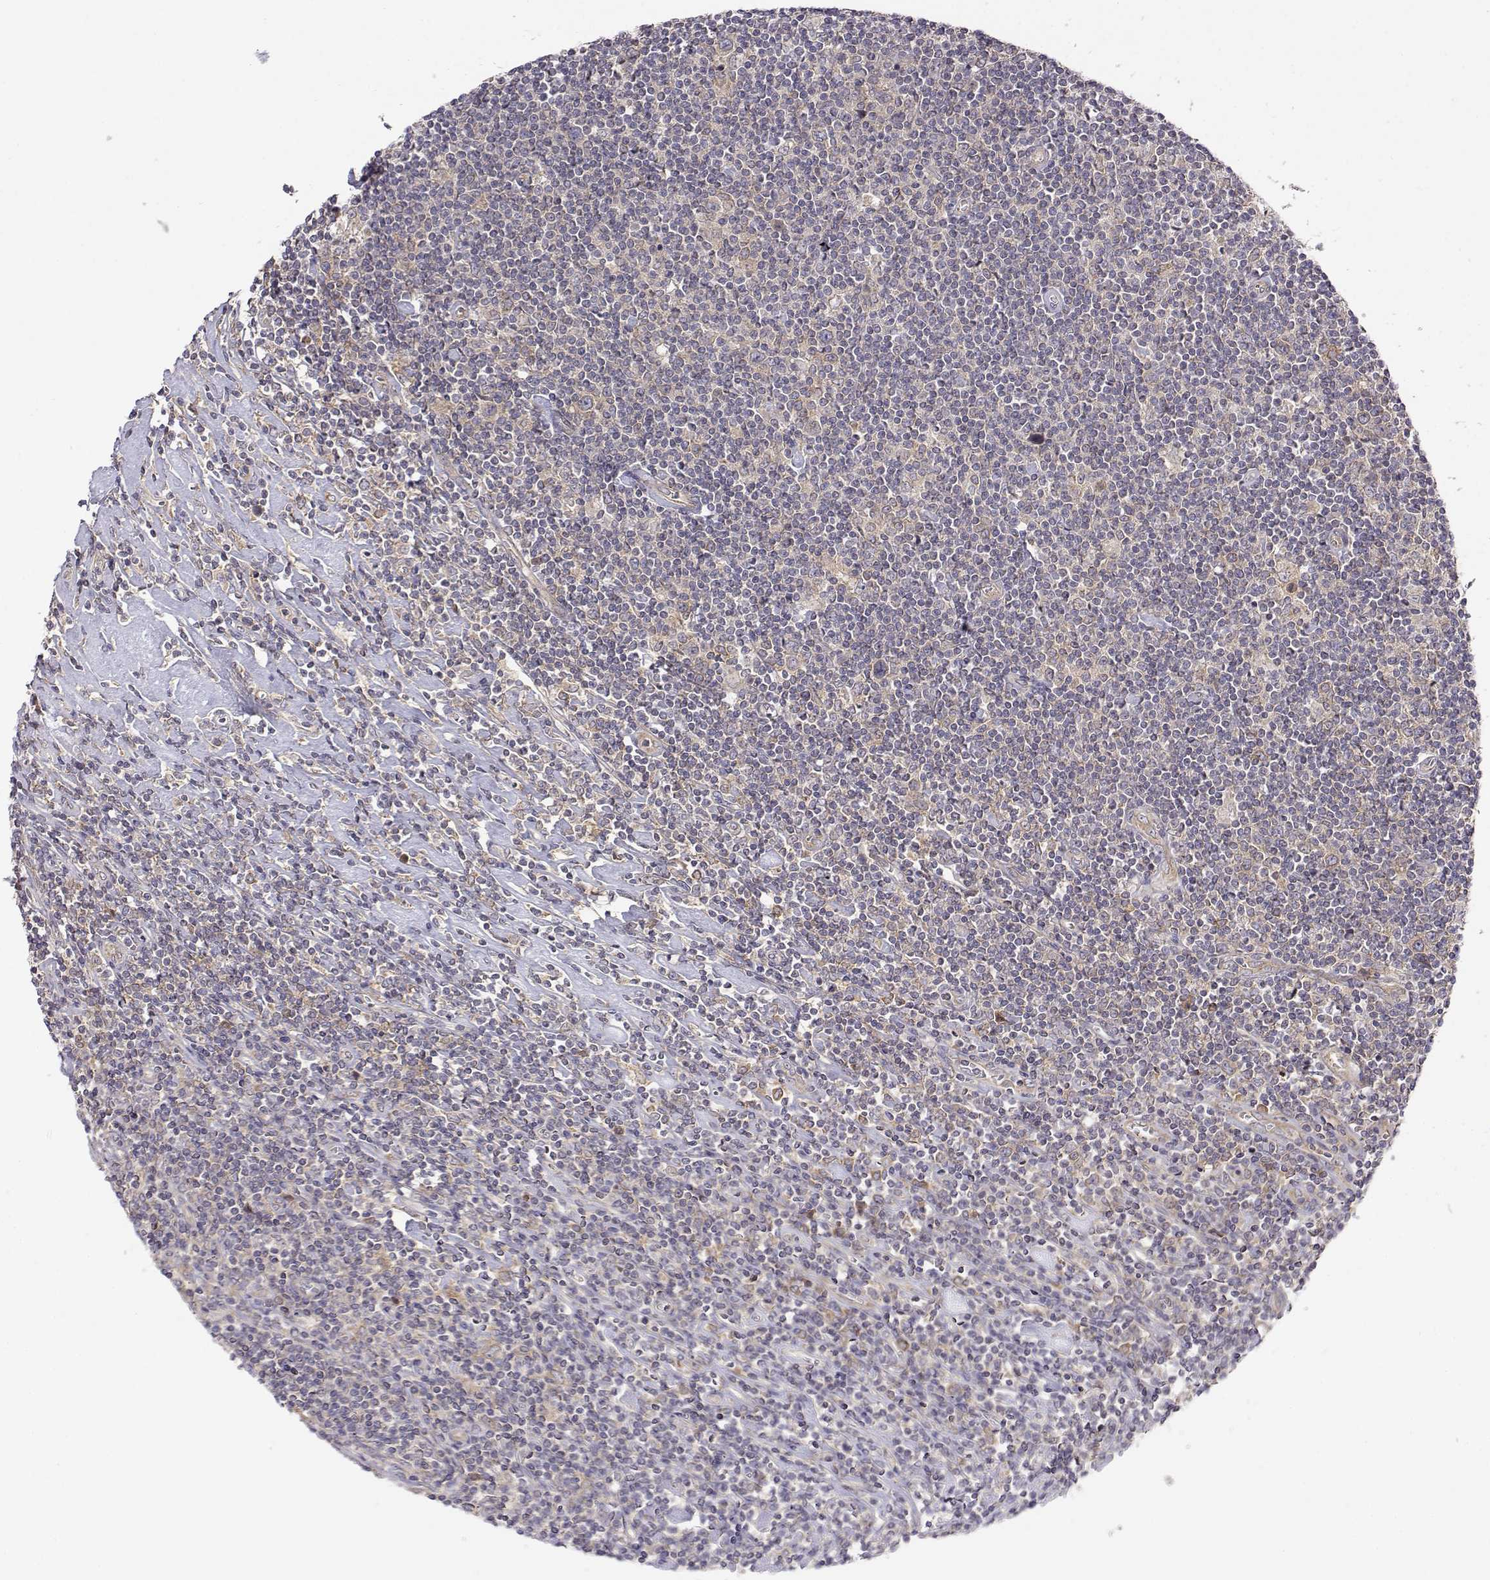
{"staining": {"intensity": "weak", "quantity": ">75%", "location": "cytoplasmic/membranous"}, "tissue": "lymphoma", "cell_type": "Tumor cells", "image_type": "cancer", "snomed": [{"axis": "morphology", "description": "Hodgkin's disease, NOS"}, {"axis": "topography", "description": "Lymph node"}], "caption": "A micrograph showing weak cytoplasmic/membranous staining in about >75% of tumor cells in Hodgkin's disease, as visualized by brown immunohistochemical staining.", "gene": "PAIP1", "patient": {"sex": "male", "age": 40}}